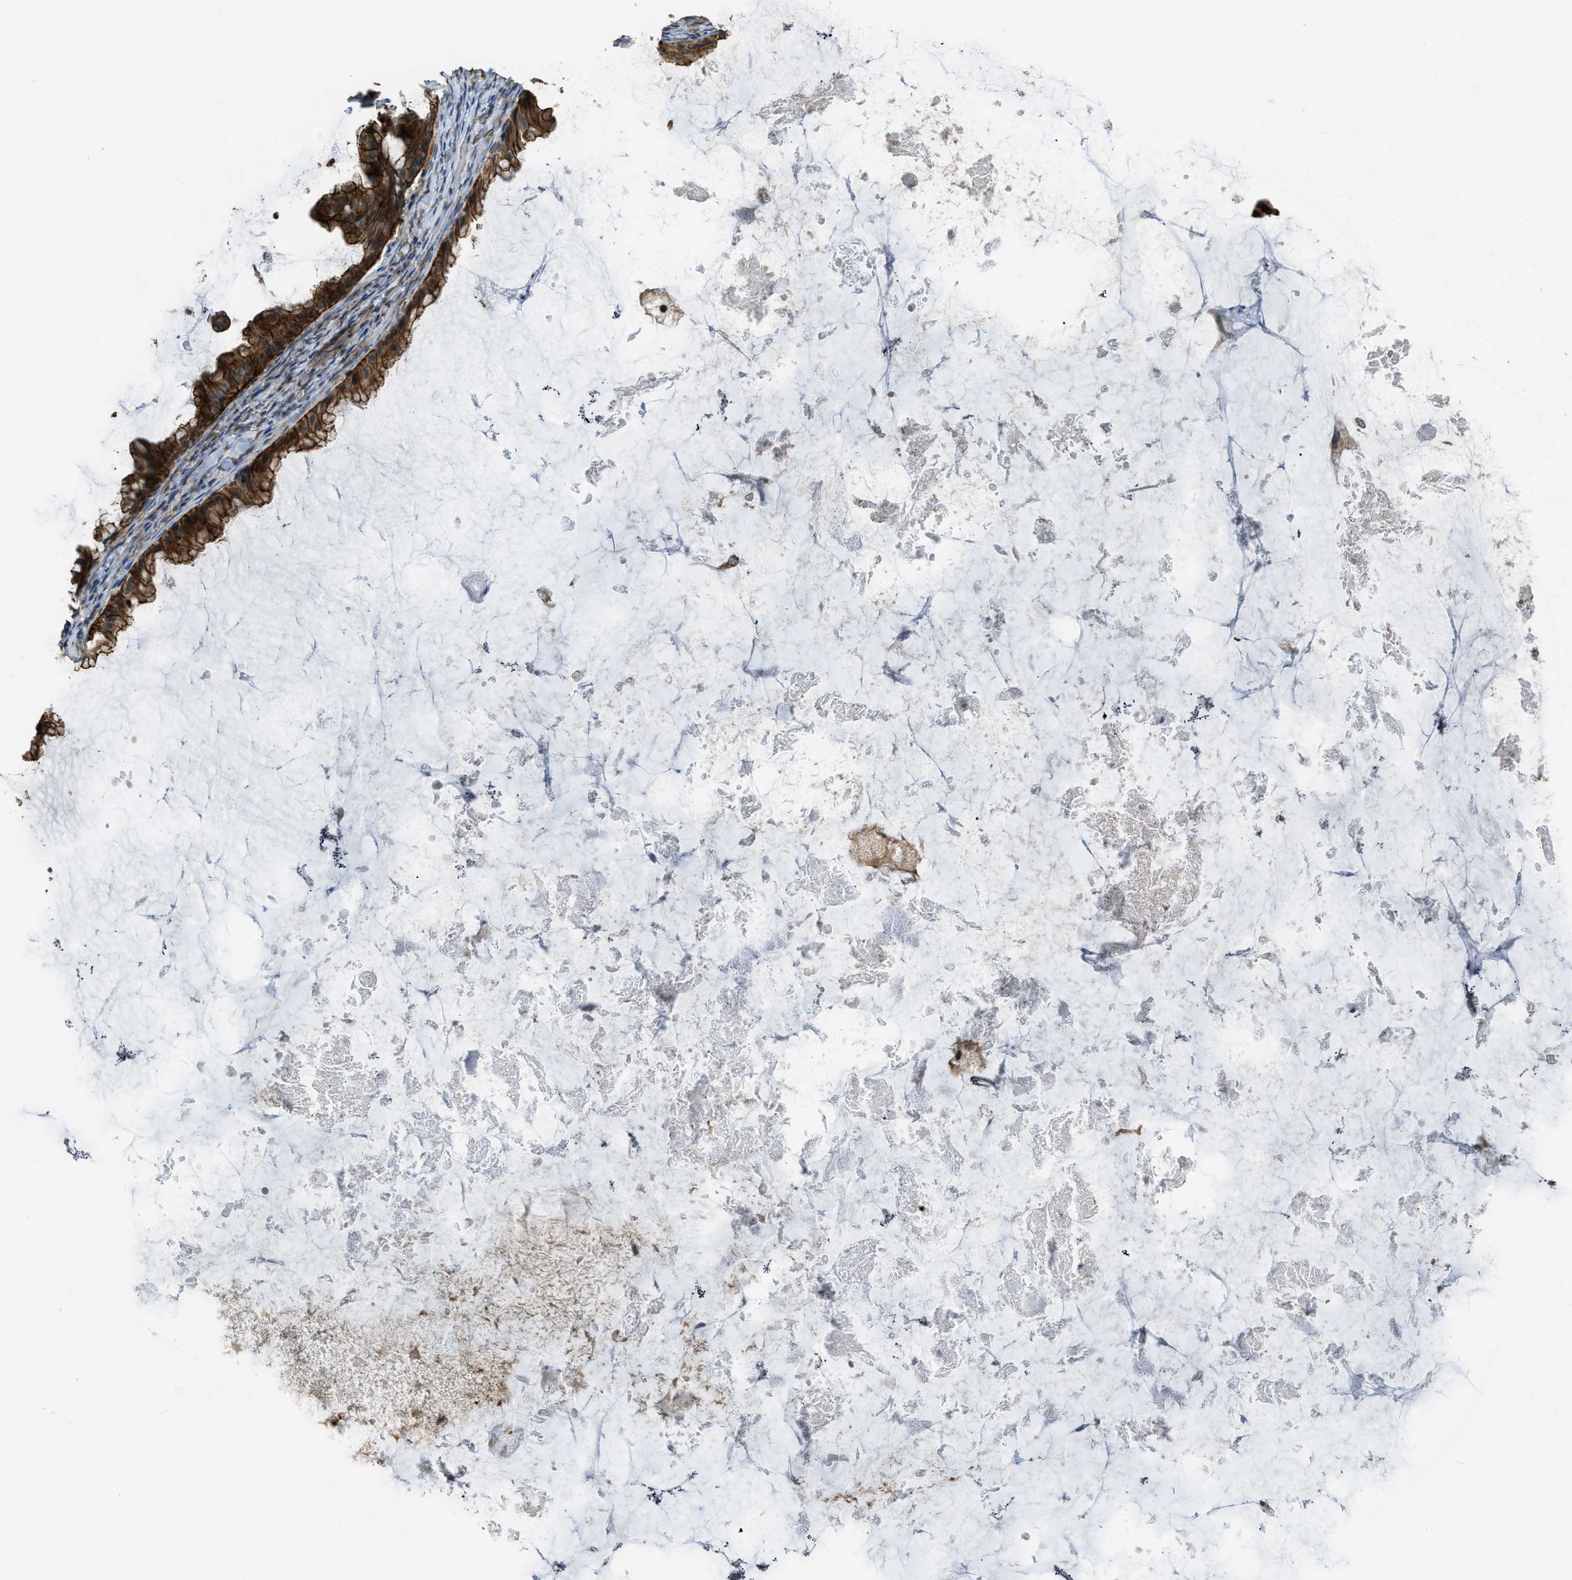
{"staining": {"intensity": "strong", "quantity": ">75%", "location": "cytoplasmic/membranous"}, "tissue": "ovarian cancer", "cell_type": "Tumor cells", "image_type": "cancer", "snomed": [{"axis": "morphology", "description": "Cystadenocarcinoma, mucinous, NOS"}, {"axis": "topography", "description": "Ovary"}], "caption": "About >75% of tumor cells in human ovarian cancer exhibit strong cytoplasmic/membranous protein positivity as visualized by brown immunohistochemical staining.", "gene": "CGN", "patient": {"sex": "female", "age": 61}}